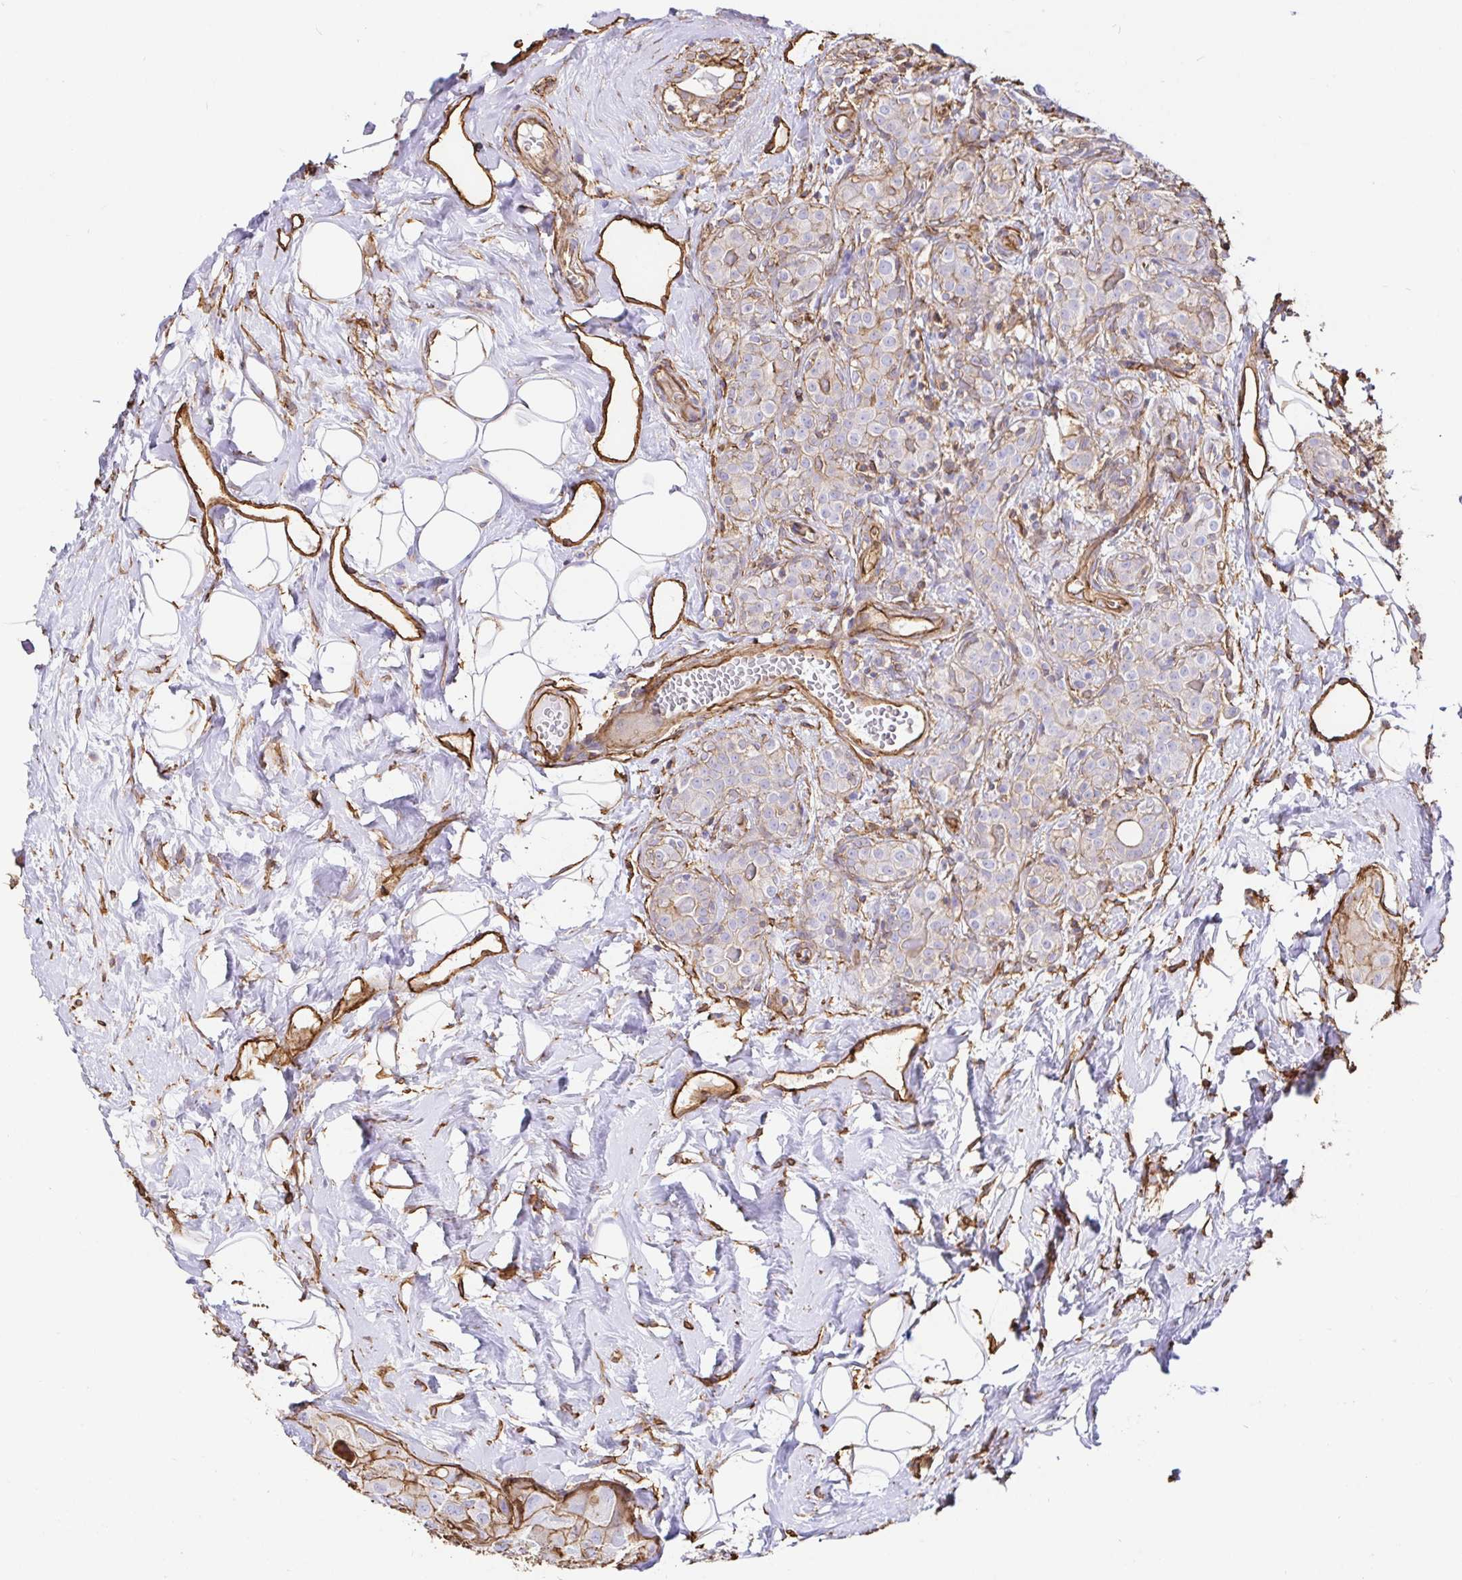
{"staining": {"intensity": "weak", "quantity": "<25%", "location": "cytoplasmic/membranous"}, "tissue": "breast cancer", "cell_type": "Tumor cells", "image_type": "cancer", "snomed": [{"axis": "morphology", "description": "Duct carcinoma"}, {"axis": "topography", "description": "Breast"}], "caption": "Protein analysis of intraductal carcinoma (breast) reveals no significant expression in tumor cells. (Stains: DAB immunohistochemistry (IHC) with hematoxylin counter stain, Microscopy: brightfield microscopy at high magnification).", "gene": "ANXA2", "patient": {"sex": "female", "age": 43}}